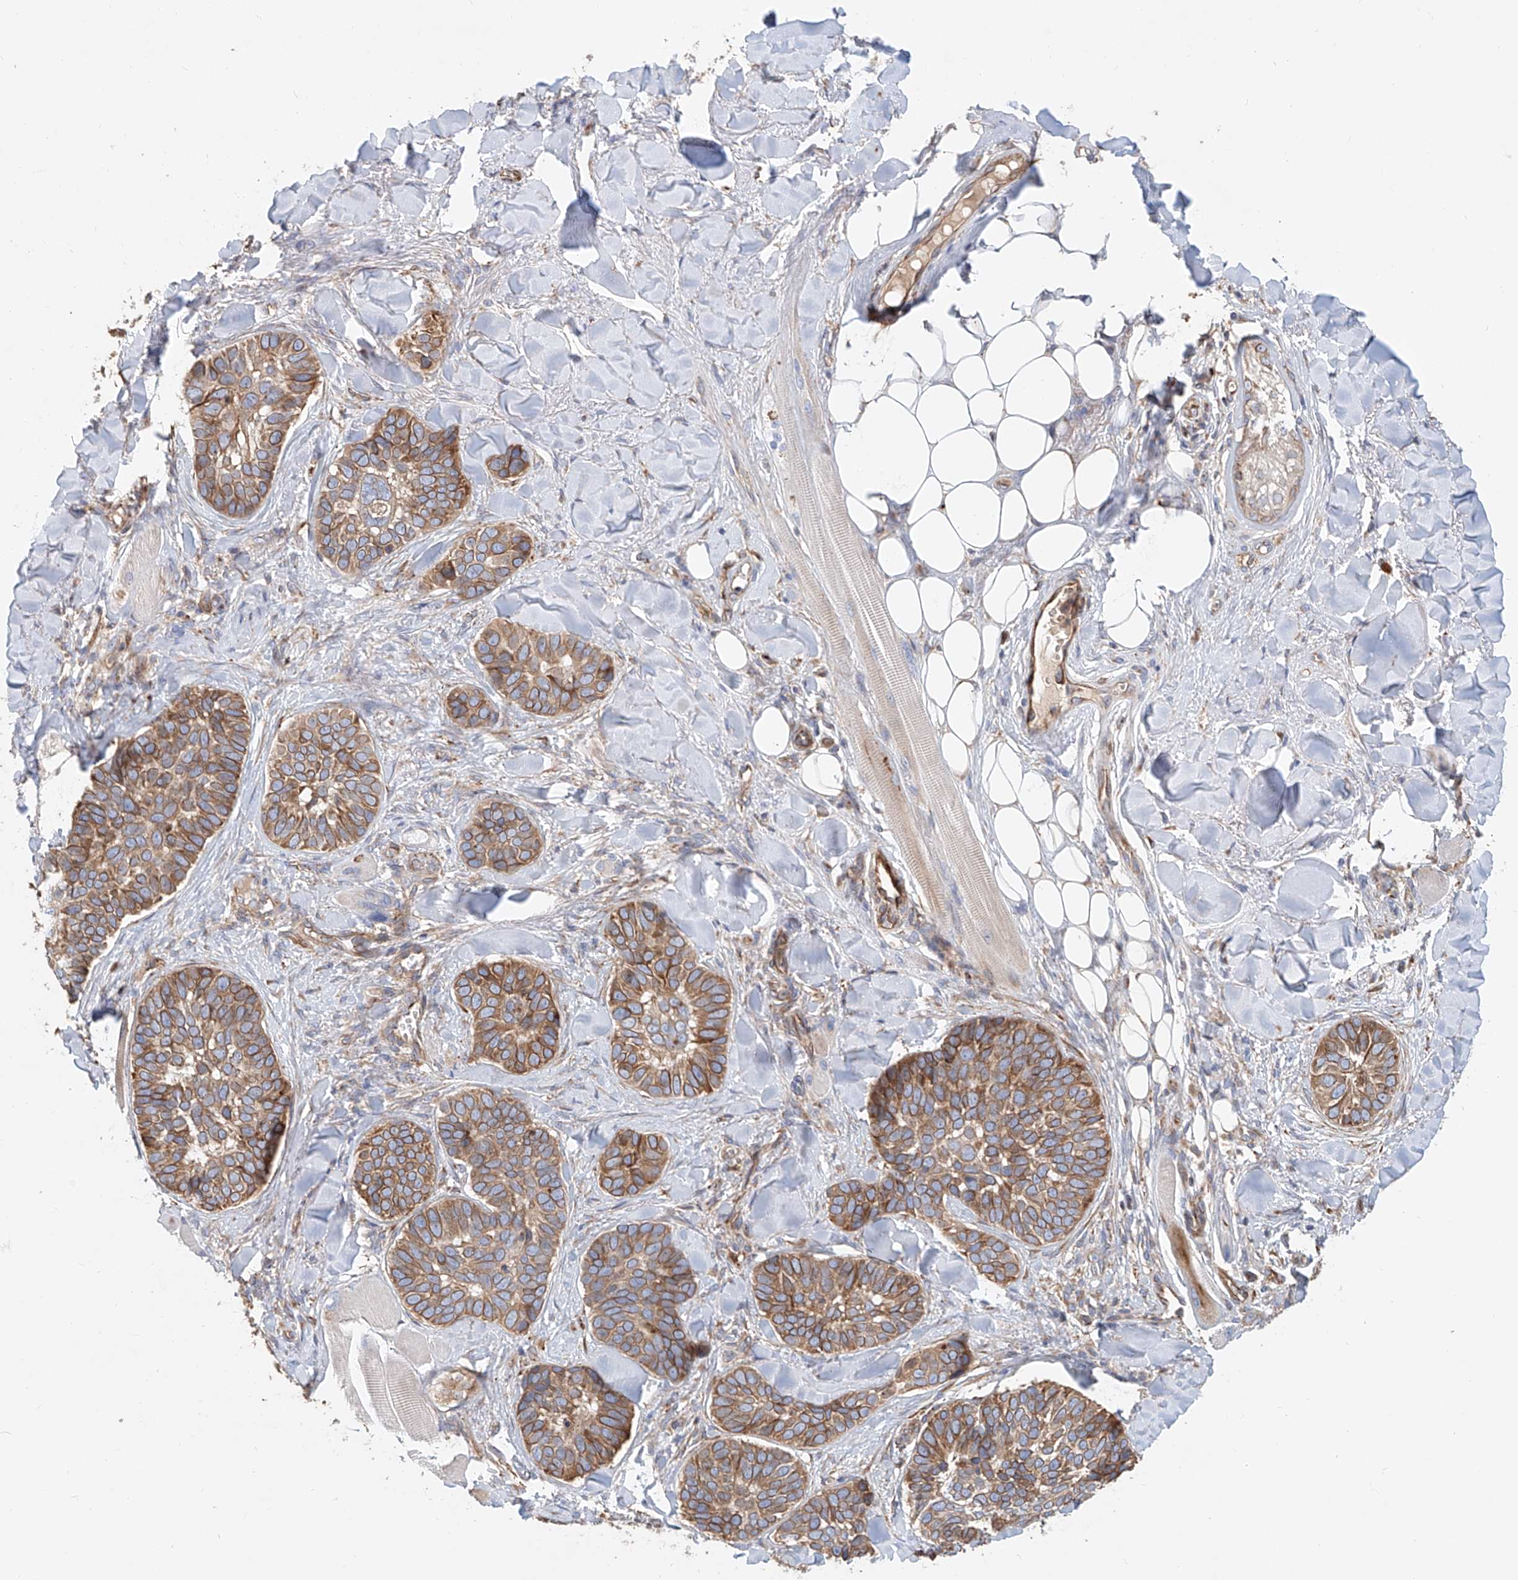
{"staining": {"intensity": "moderate", "quantity": ">75%", "location": "cytoplasmic/membranous"}, "tissue": "skin cancer", "cell_type": "Tumor cells", "image_type": "cancer", "snomed": [{"axis": "morphology", "description": "Basal cell carcinoma"}, {"axis": "topography", "description": "Skin"}], "caption": "Protein positivity by IHC displays moderate cytoplasmic/membranous expression in approximately >75% of tumor cells in skin cancer (basal cell carcinoma).", "gene": "HGSNAT", "patient": {"sex": "male", "age": 62}}